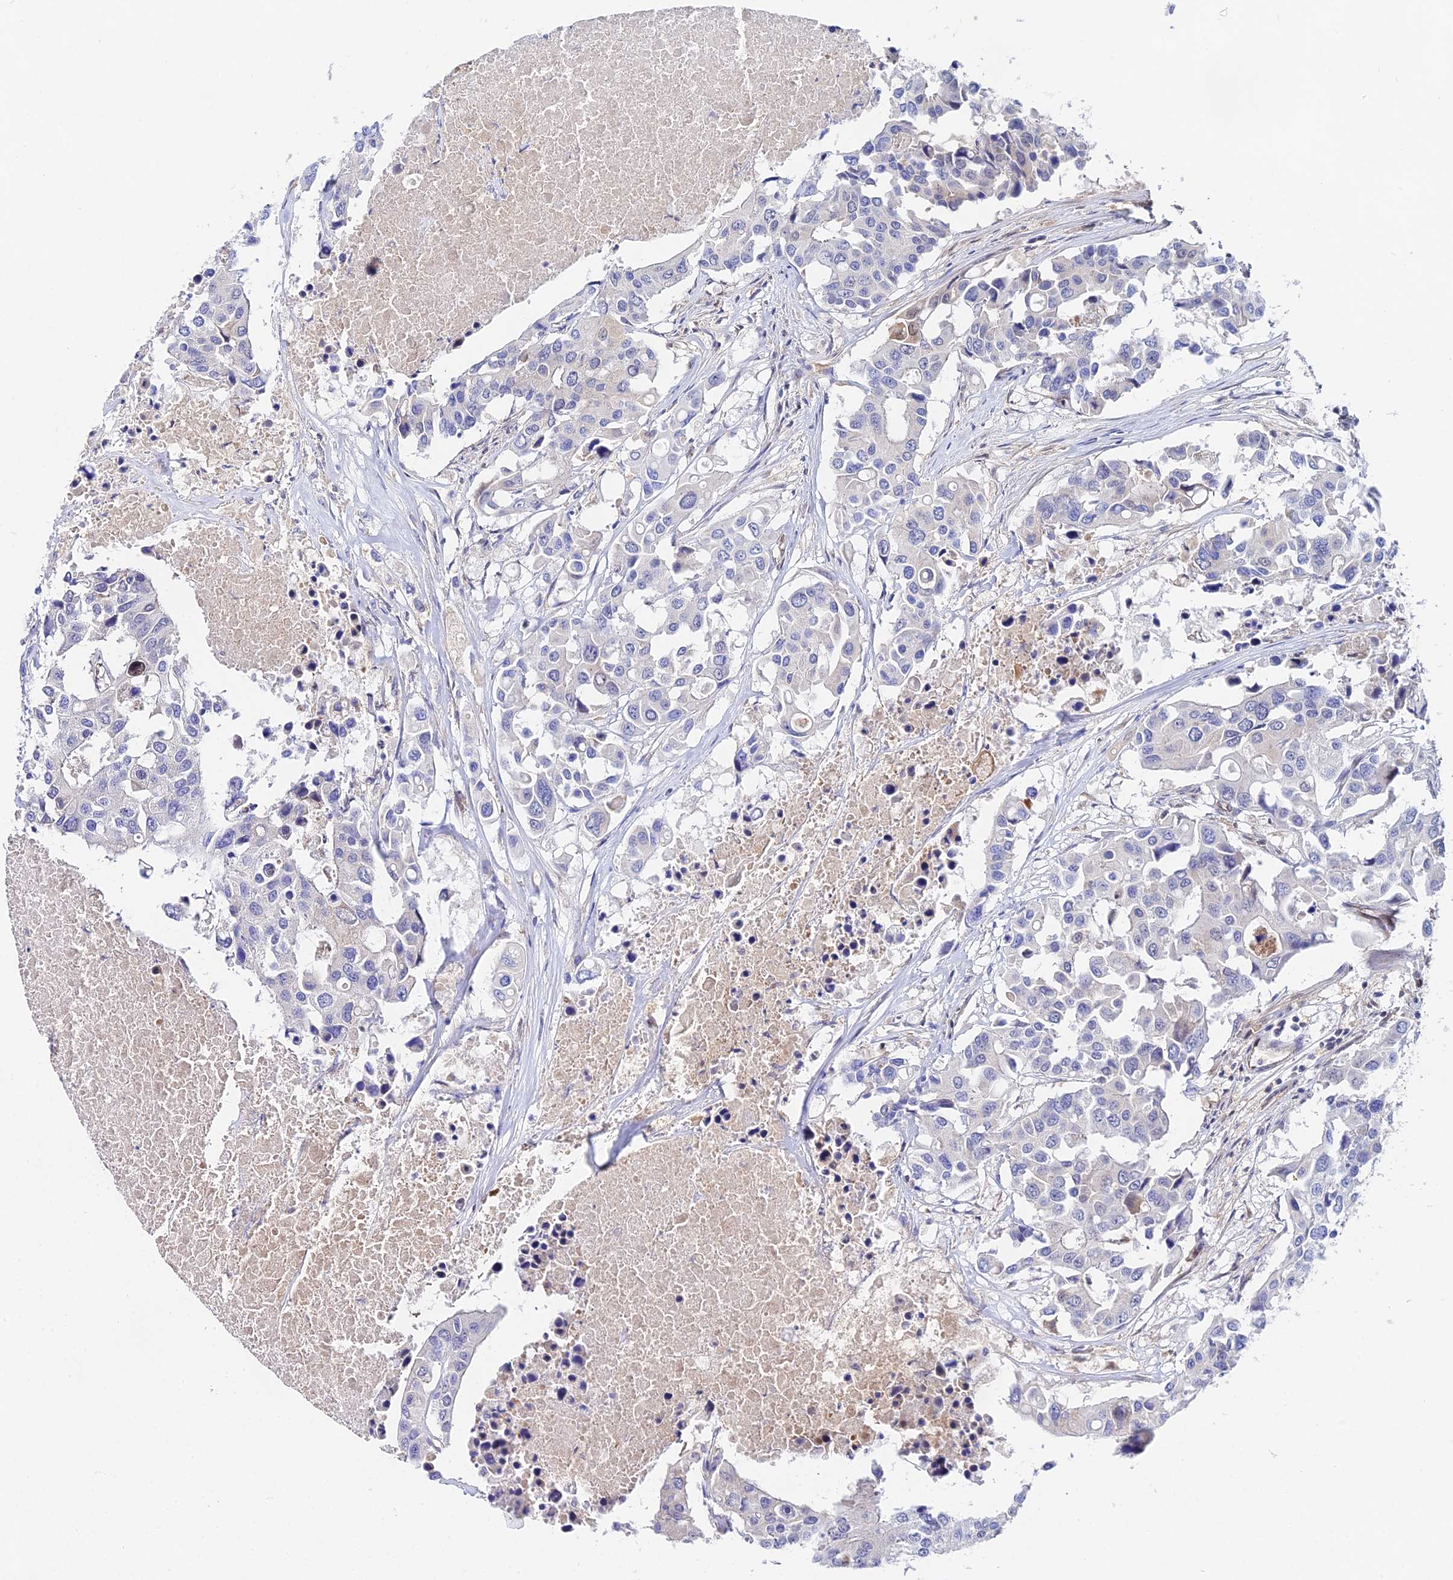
{"staining": {"intensity": "negative", "quantity": "none", "location": "none"}, "tissue": "colorectal cancer", "cell_type": "Tumor cells", "image_type": "cancer", "snomed": [{"axis": "morphology", "description": "Adenocarcinoma, NOS"}, {"axis": "topography", "description": "Colon"}], "caption": "Tumor cells show no significant protein positivity in colorectal adenocarcinoma.", "gene": "PPP2R2C", "patient": {"sex": "male", "age": 77}}